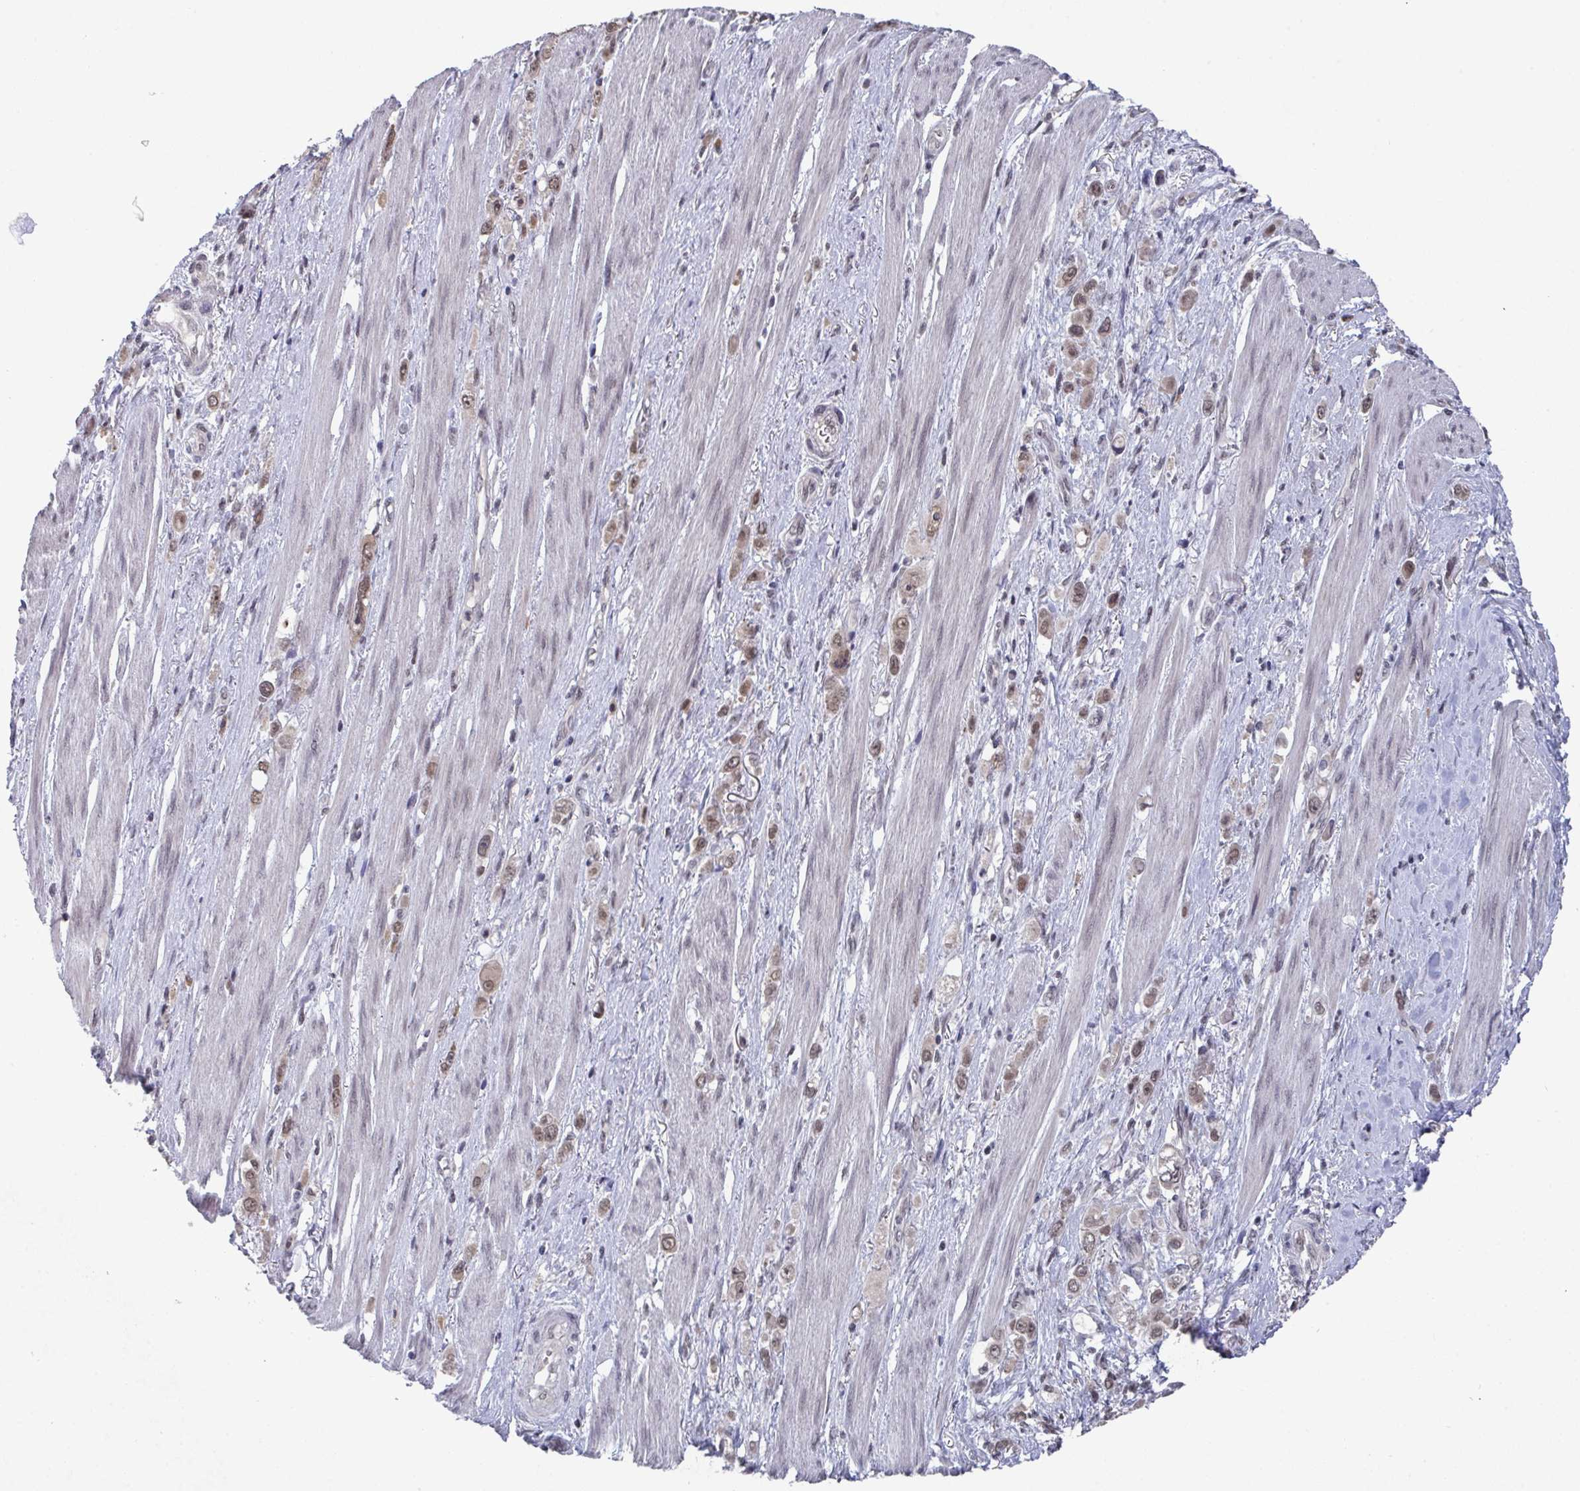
{"staining": {"intensity": "moderate", "quantity": ">75%", "location": "nuclear"}, "tissue": "stomach cancer", "cell_type": "Tumor cells", "image_type": "cancer", "snomed": [{"axis": "morphology", "description": "Adenocarcinoma, NOS"}, {"axis": "topography", "description": "Stomach, upper"}], "caption": "This is an image of IHC staining of adenocarcinoma (stomach), which shows moderate positivity in the nuclear of tumor cells.", "gene": "JMJD1C", "patient": {"sex": "male", "age": 75}}